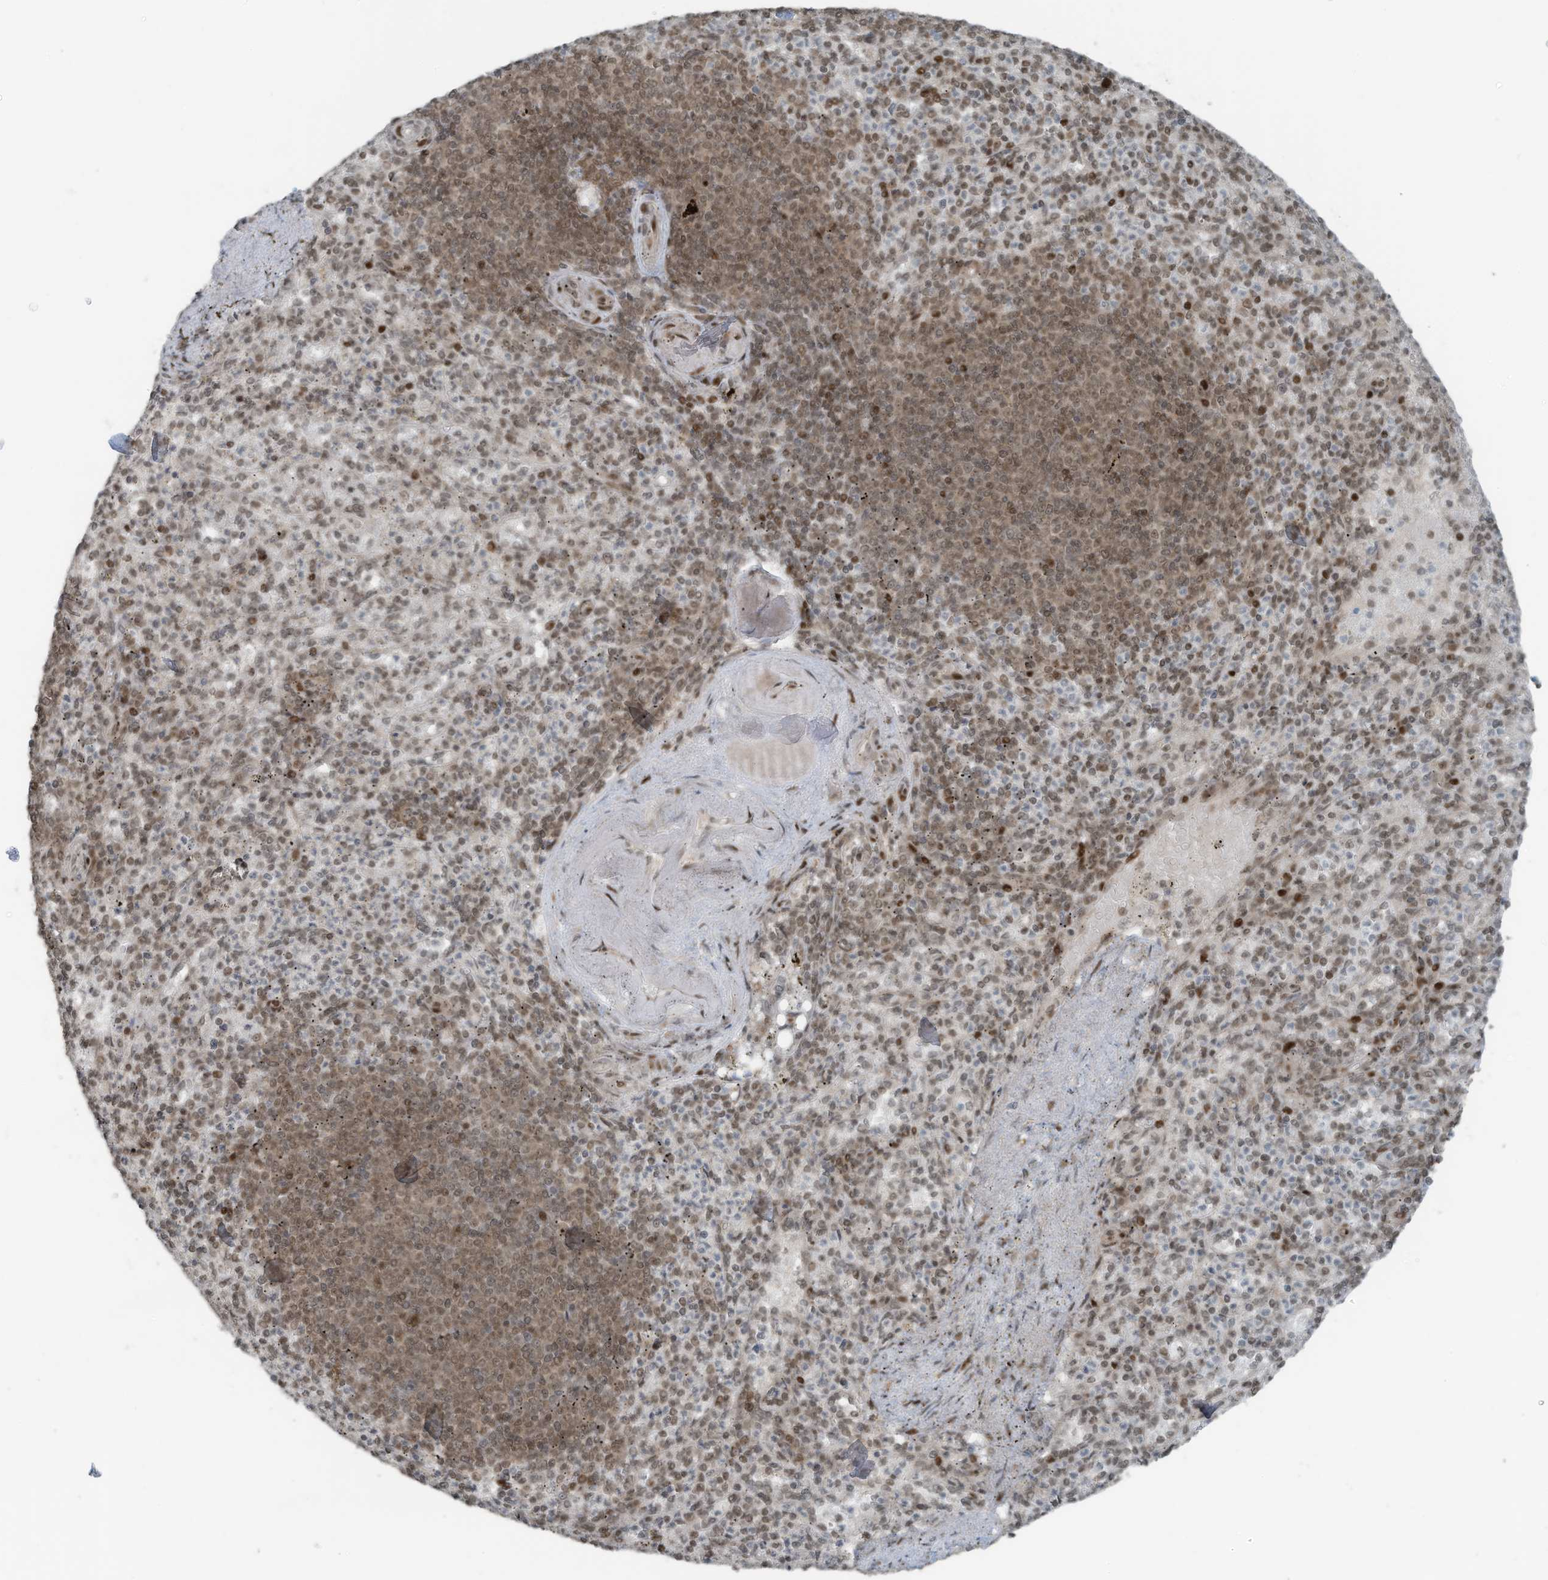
{"staining": {"intensity": "moderate", "quantity": "25%-75%", "location": "nuclear"}, "tissue": "spleen", "cell_type": "Cells in red pulp", "image_type": "normal", "snomed": [{"axis": "morphology", "description": "Normal tissue, NOS"}, {"axis": "topography", "description": "Spleen"}], "caption": "Benign spleen was stained to show a protein in brown. There is medium levels of moderate nuclear positivity in about 25%-75% of cells in red pulp. (brown staining indicates protein expression, while blue staining denotes nuclei).", "gene": "PCNP", "patient": {"sex": "female", "age": 74}}